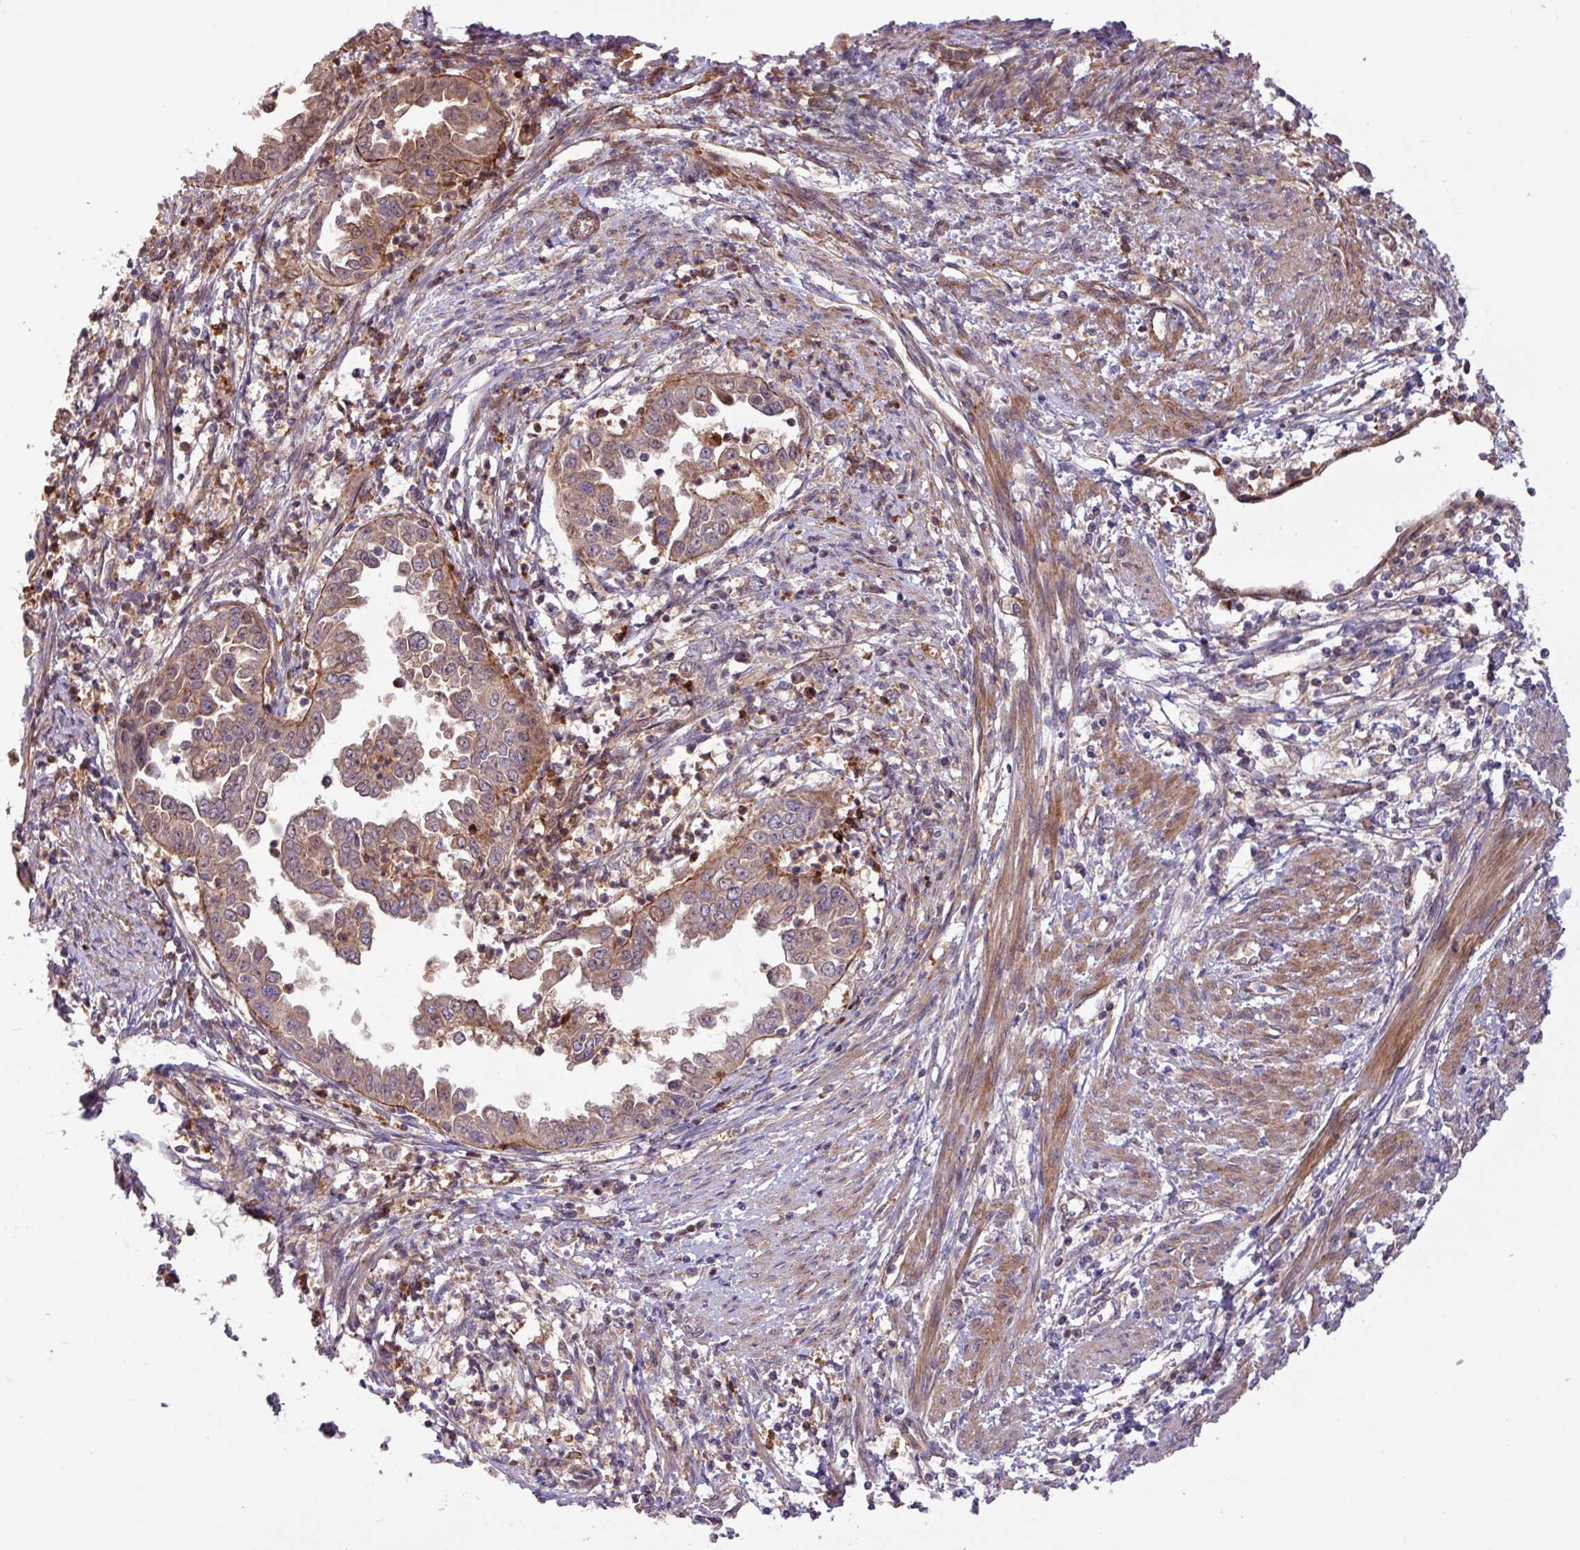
{"staining": {"intensity": "moderate", "quantity": "25%-75%", "location": "cytoplasmic/membranous"}, "tissue": "endometrial cancer", "cell_type": "Tumor cells", "image_type": "cancer", "snomed": [{"axis": "morphology", "description": "Adenocarcinoma, NOS"}, {"axis": "topography", "description": "Endometrium"}], "caption": "Protein expression analysis of human adenocarcinoma (endometrial) reveals moderate cytoplasmic/membranous positivity in about 25%-75% of tumor cells.", "gene": "CNTRL", "patient": {"sex": "female", "age": 85}}